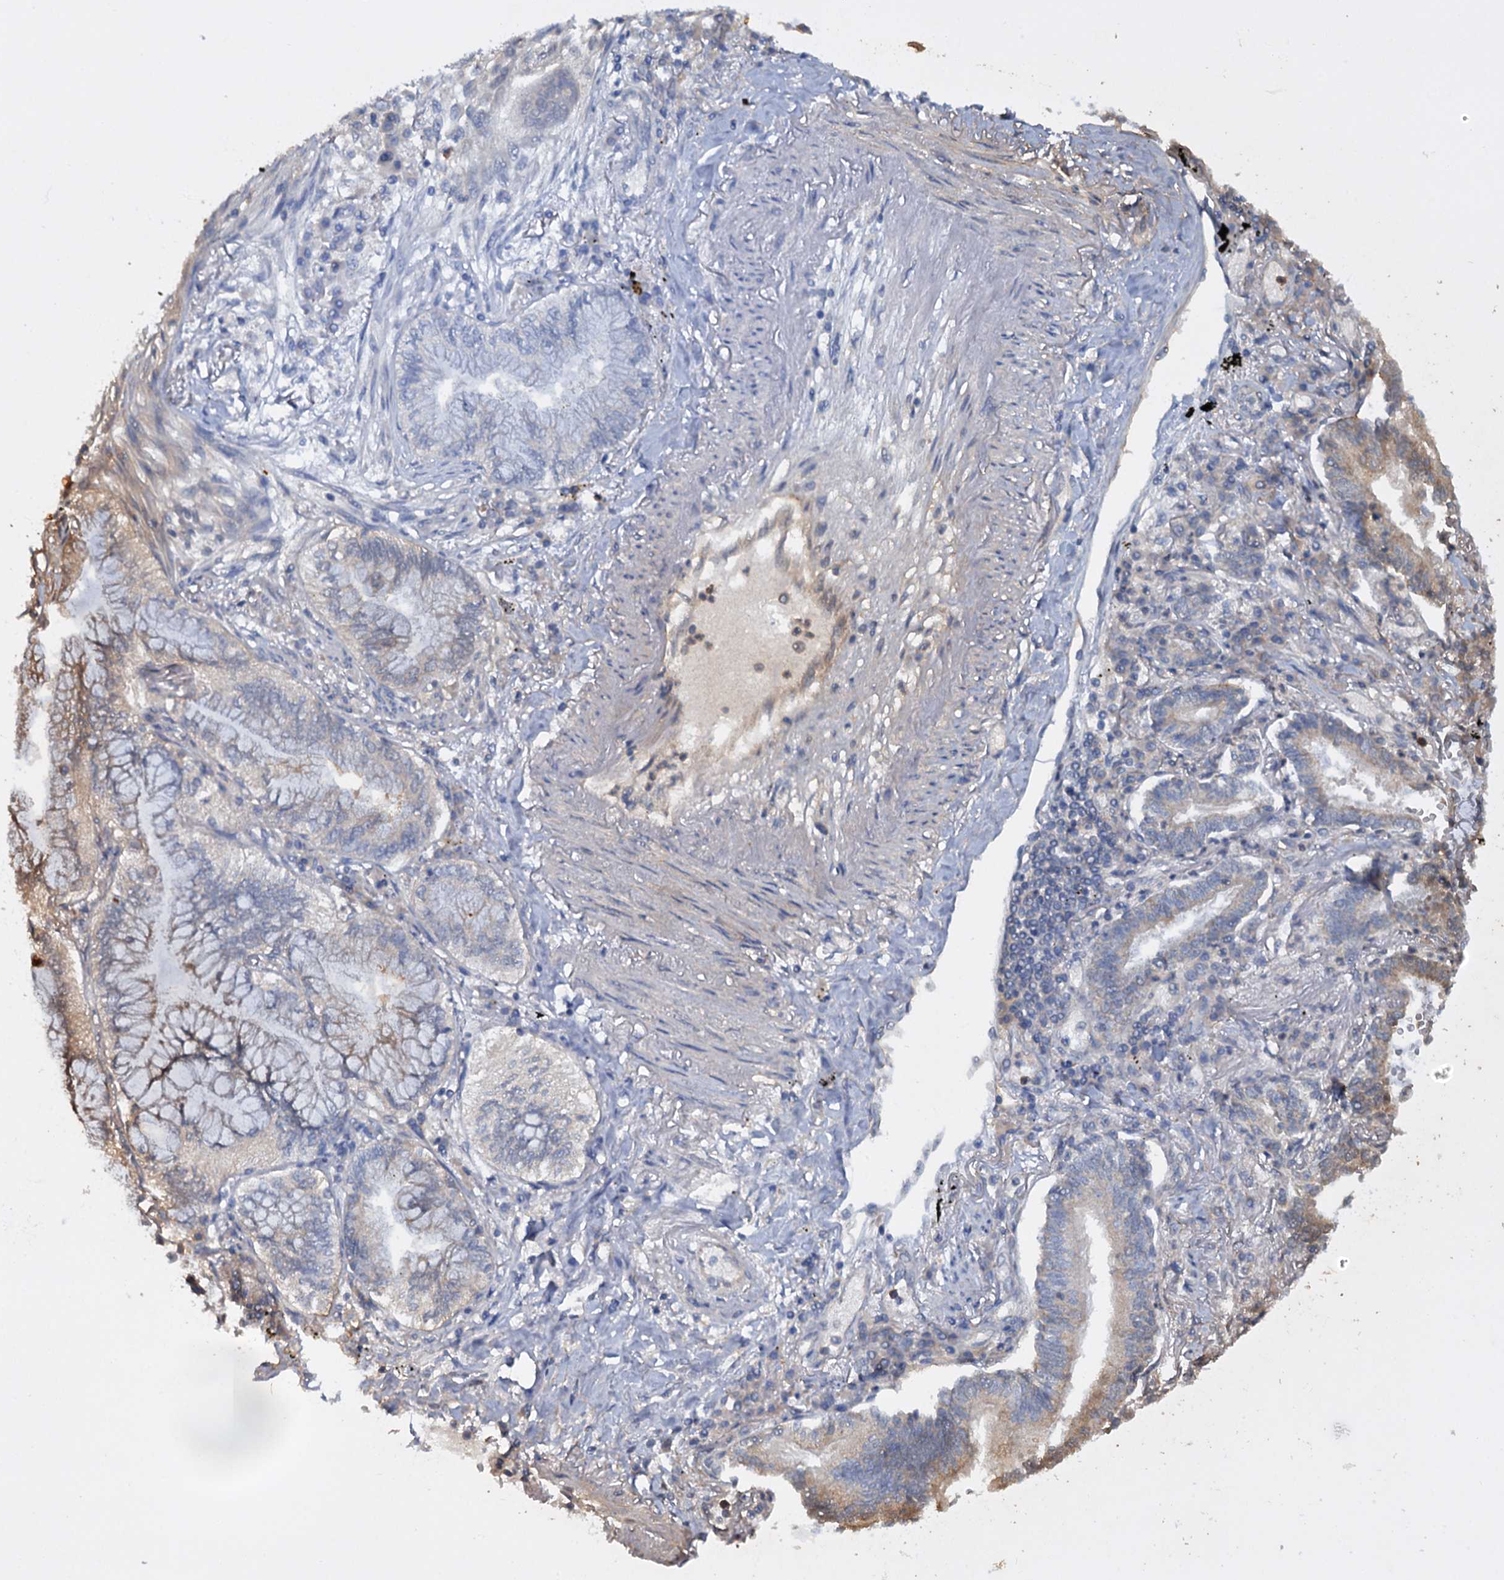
{"staining": {"intensity": "weak", "quantity": "<25%", "location": "cytoplasmic/membranous"}, "tissue": "lung cancer", "cell_type": "Tumor cells", "image_type": "cancer", "snomed": [{"axis": "morphology", "description": "Adenocarcinoma, NOS"}, {"axis": "topography", "description": "Lung"}], "caption": "Histopathology image shows no significant protein staining in tumor cells of lung adenocarcinoma. (DAB immunohistochemistry, high magnification).", "gene": "ETFBKMT", "patient": {"sex": "female", "age": 70}}